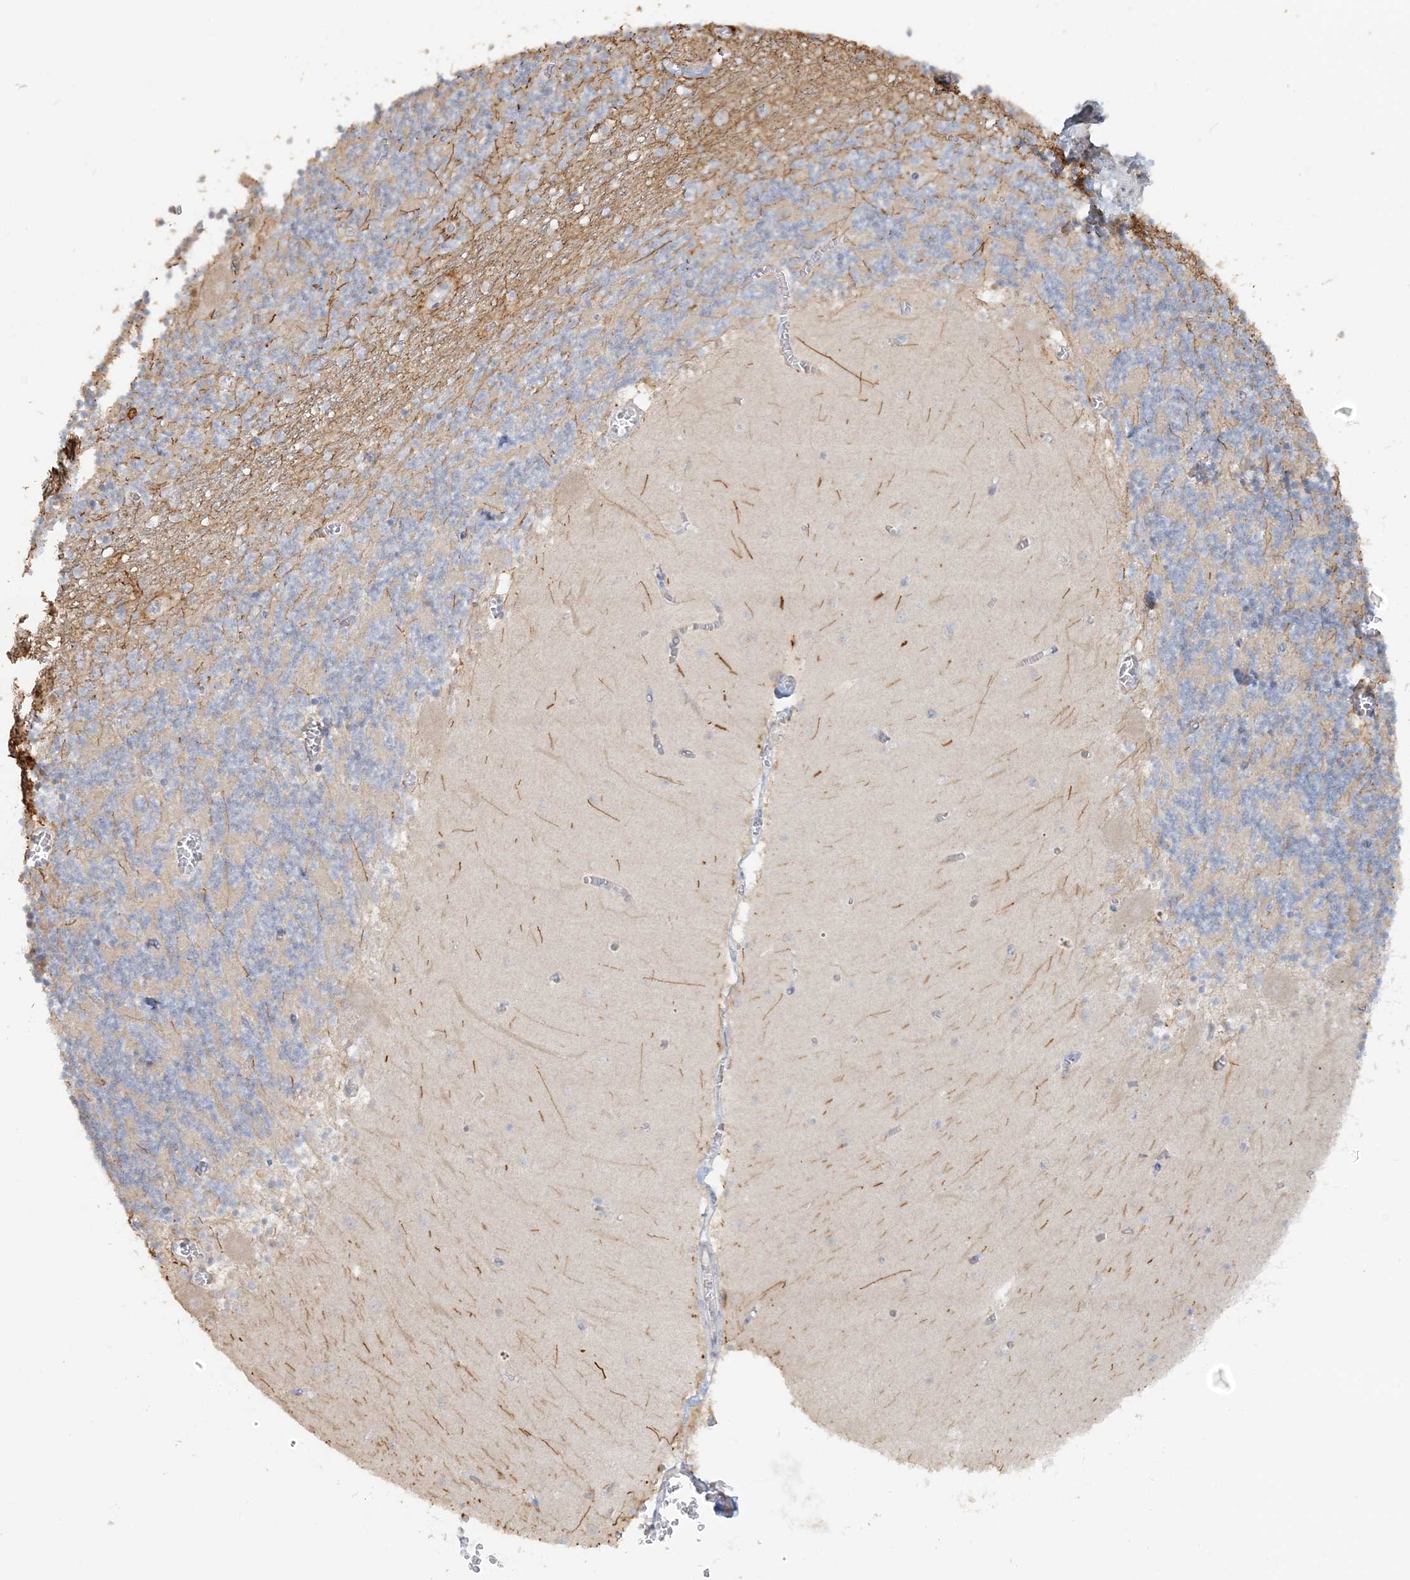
{"staining": {"intensity": "weak", "quantity": "<25%", "location": "cytoplasmic/membranous"}, "tissue": "cerebellum", "cell_type": "Cells in granular layer", "image_type": "normal", "snomed": [{"axis": "morphology", "description": "Normal tissue, NOS"}, {"axis": "topography", "description": "Cerebellum"}], "caption": "Immunohistochemistry (IHC) micrograph of normal human cerebellum stained for a protein (brown), which demonstrates no expression in cells in granular layer.", "gene": "TBC1D5", "patient": {"sex": "female", "age": 28}}